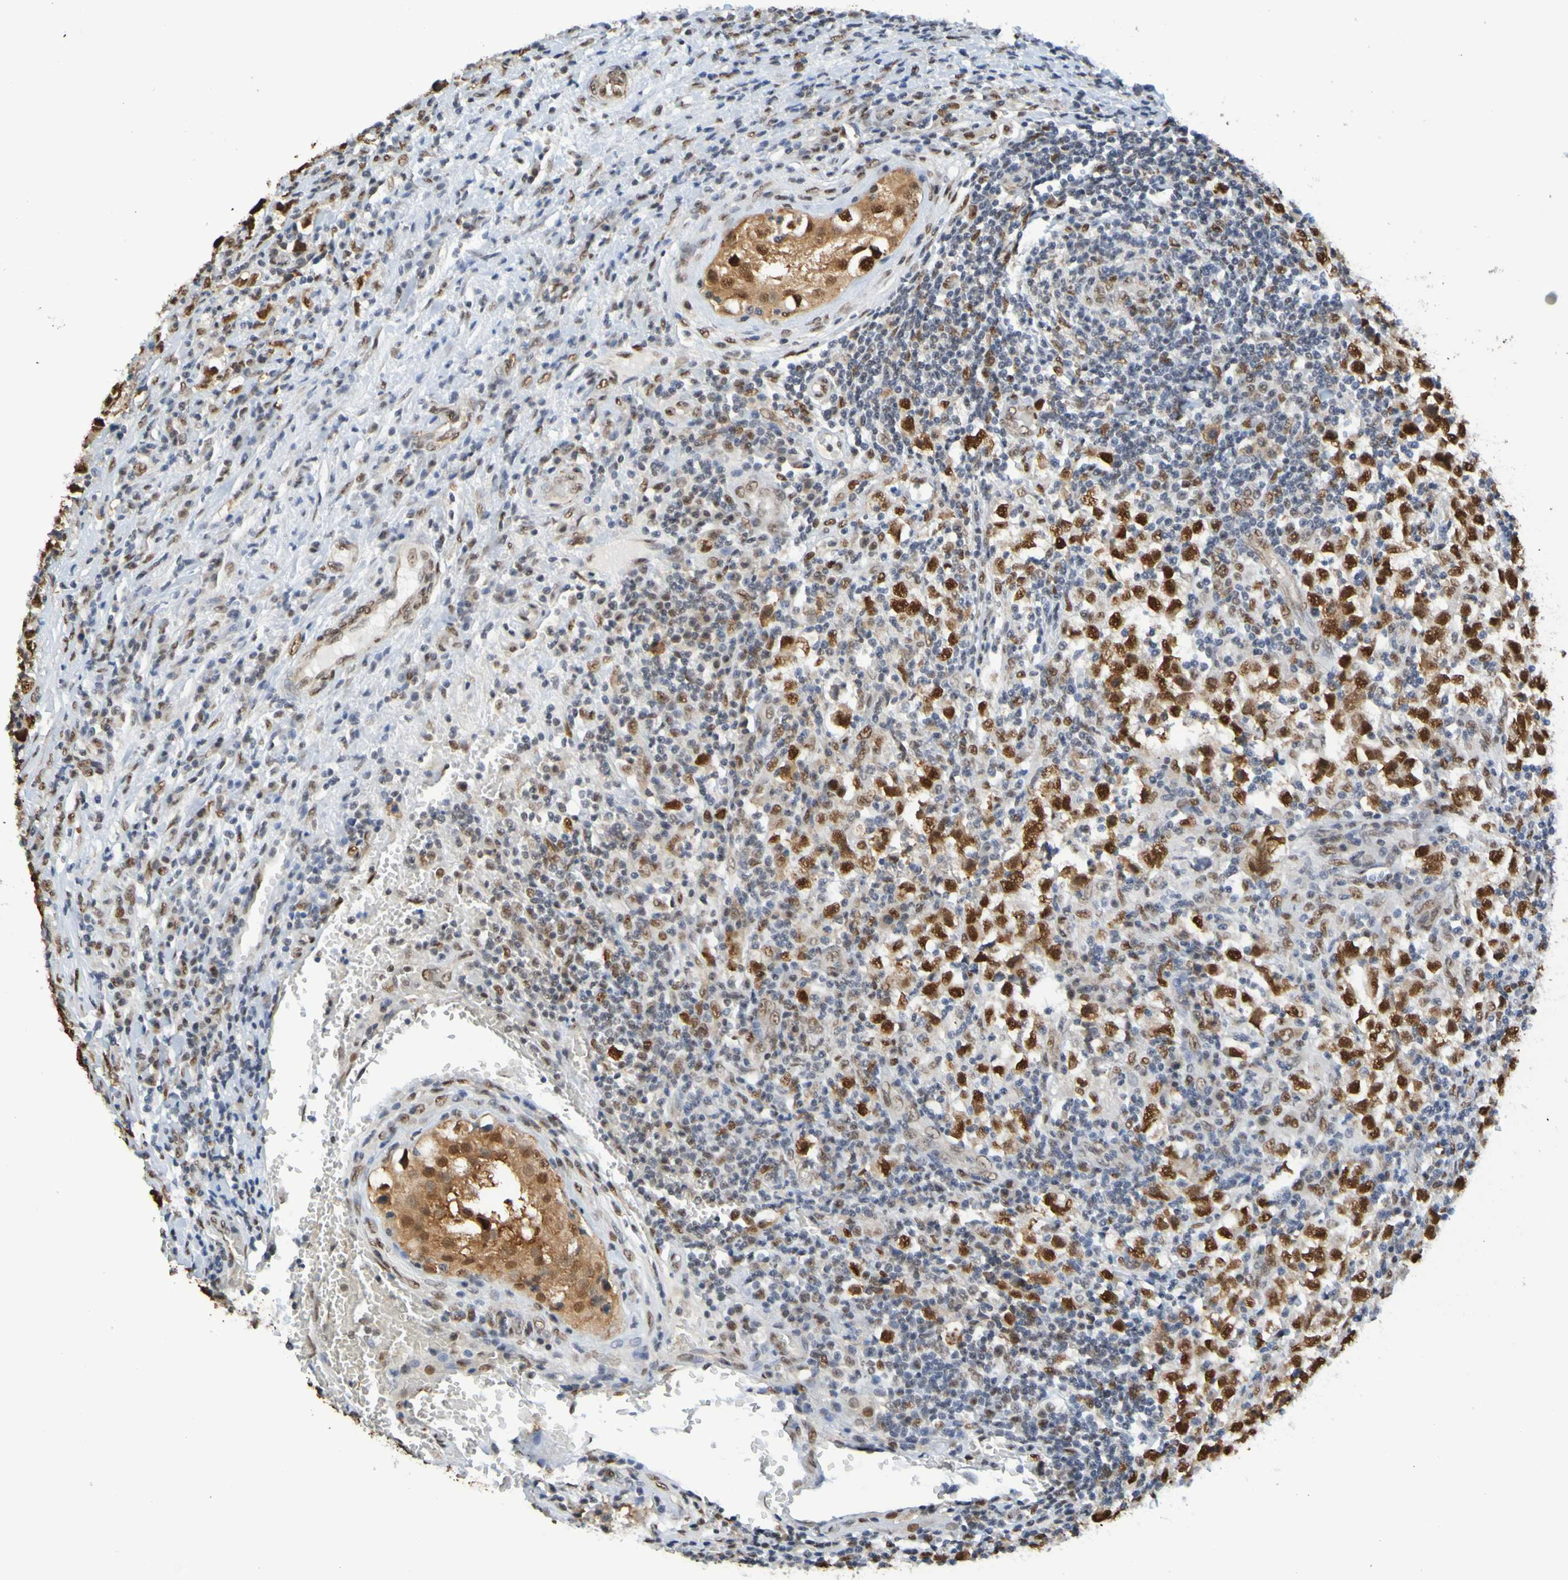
{"staining": {"intensity": "strong", "quantity": ">75%", "location": "nuclear"}, "tissue": "testis cancer", "cell_type": "Tumor cells", "image_type": "cancer", "snomed": [{"axis": "morphology", "description": "Carcinoma, Embryonal, NOS"}, {"axis": "topography", "description": "Testis"}], "caption": "Protein staining displays strong nuclear positivity in about >75% of tumor cells in testis embryonal carcinoma.", "gene": "HDAC2", "patient": {"sex": "male", "age": 21}}